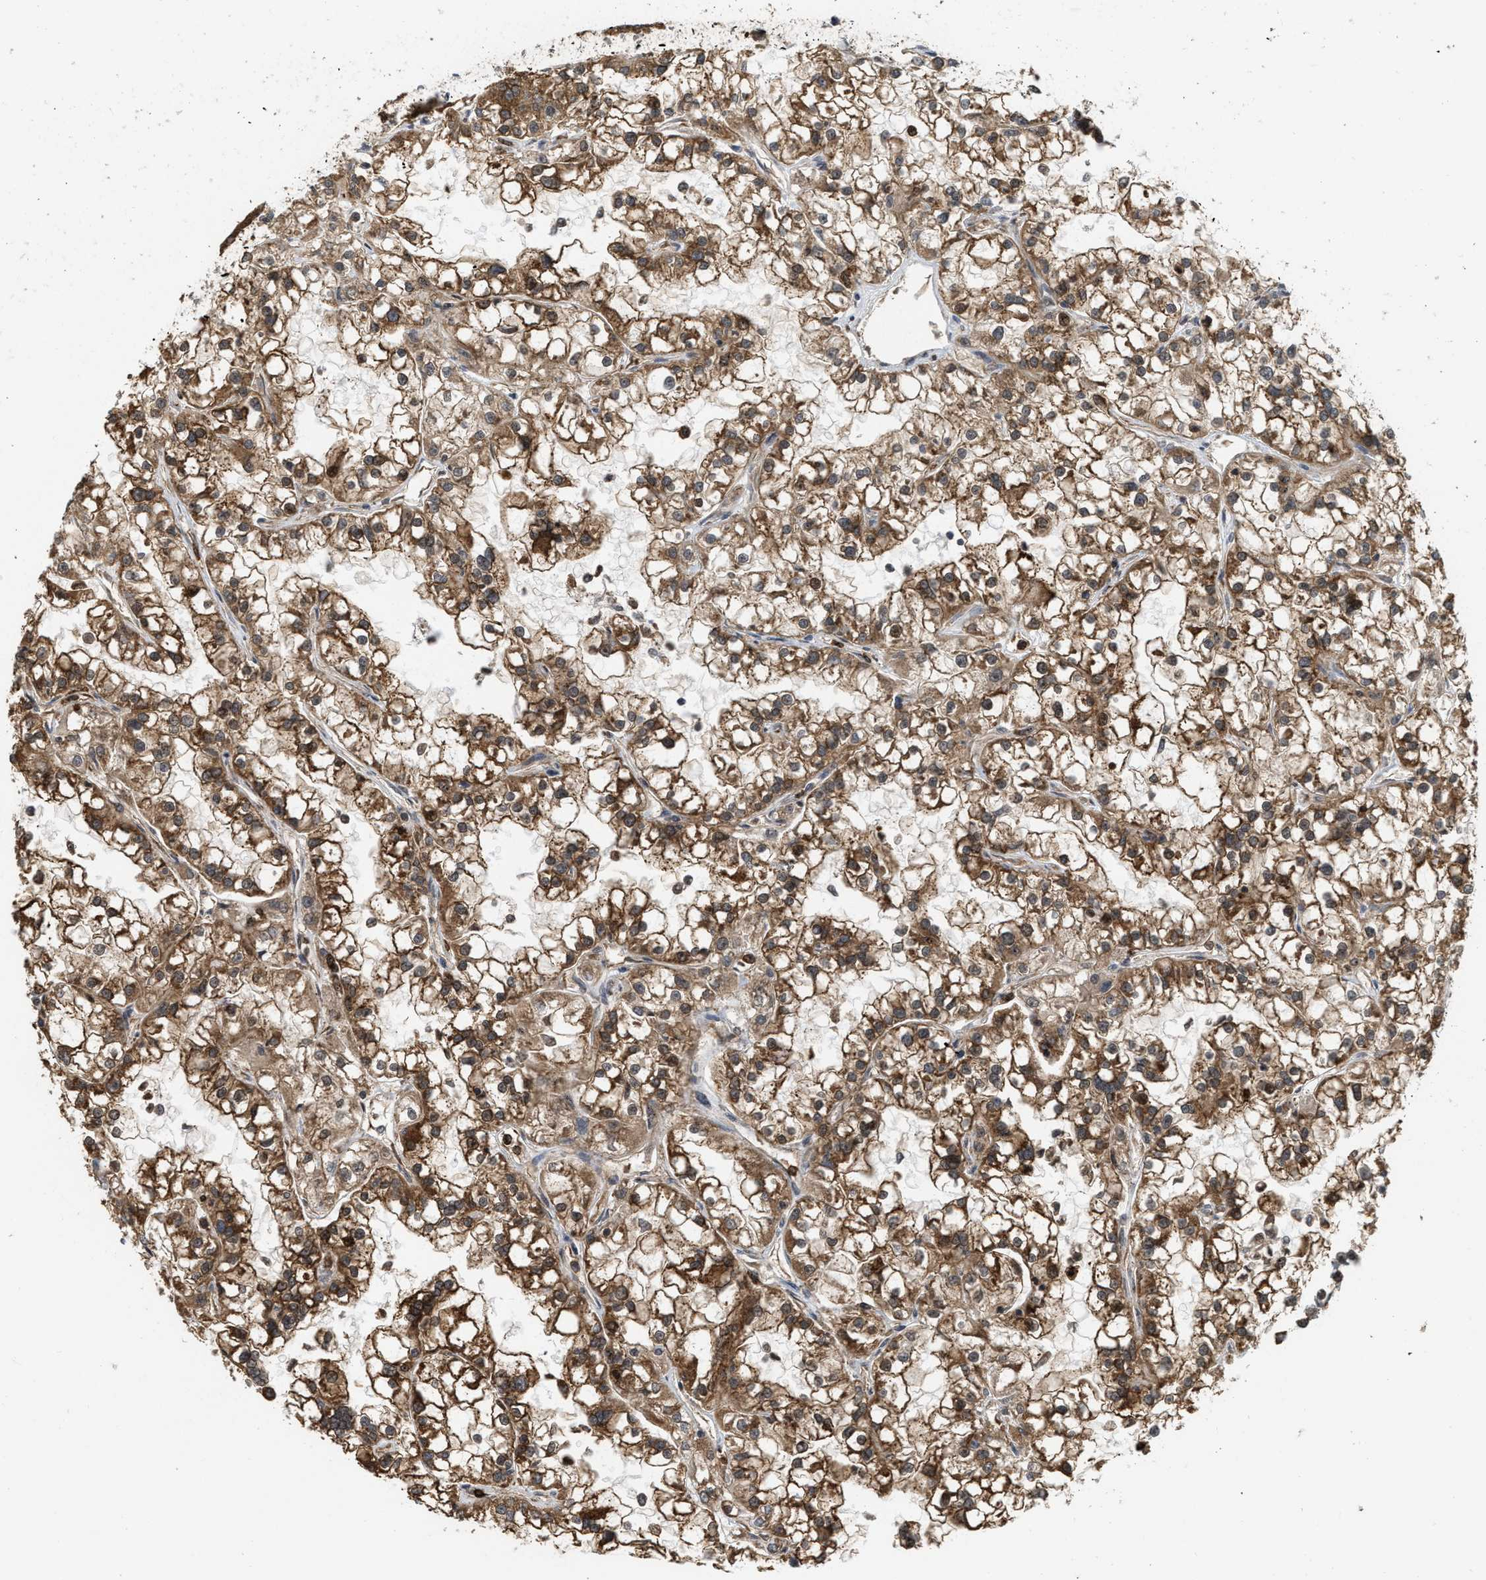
{"staining": {"intensity": "strong", "quantity": ">75%", "location": "cytoplasmic/membranous"}, "tissue": "renal cancer", "cell_type": "Tumor cells", "image_type": "cancer", "snomed": [{"axis": "morphology", "description": "Adenocarcinoma, NOS"}, {"axis": "topography", "description": "Kidney"}], "caption": "A micrograph of adenocarcinoma (renal) stained for a protein demonstrates strong cytoplasmic/membranous brown staining in tumor cells. (DAB (3,3'-diaminobenzidine) = brown stain, brightfield microscopy at high magnification).", "gene": "IQCE", "patient": {"sex": "female", "age": 52}}